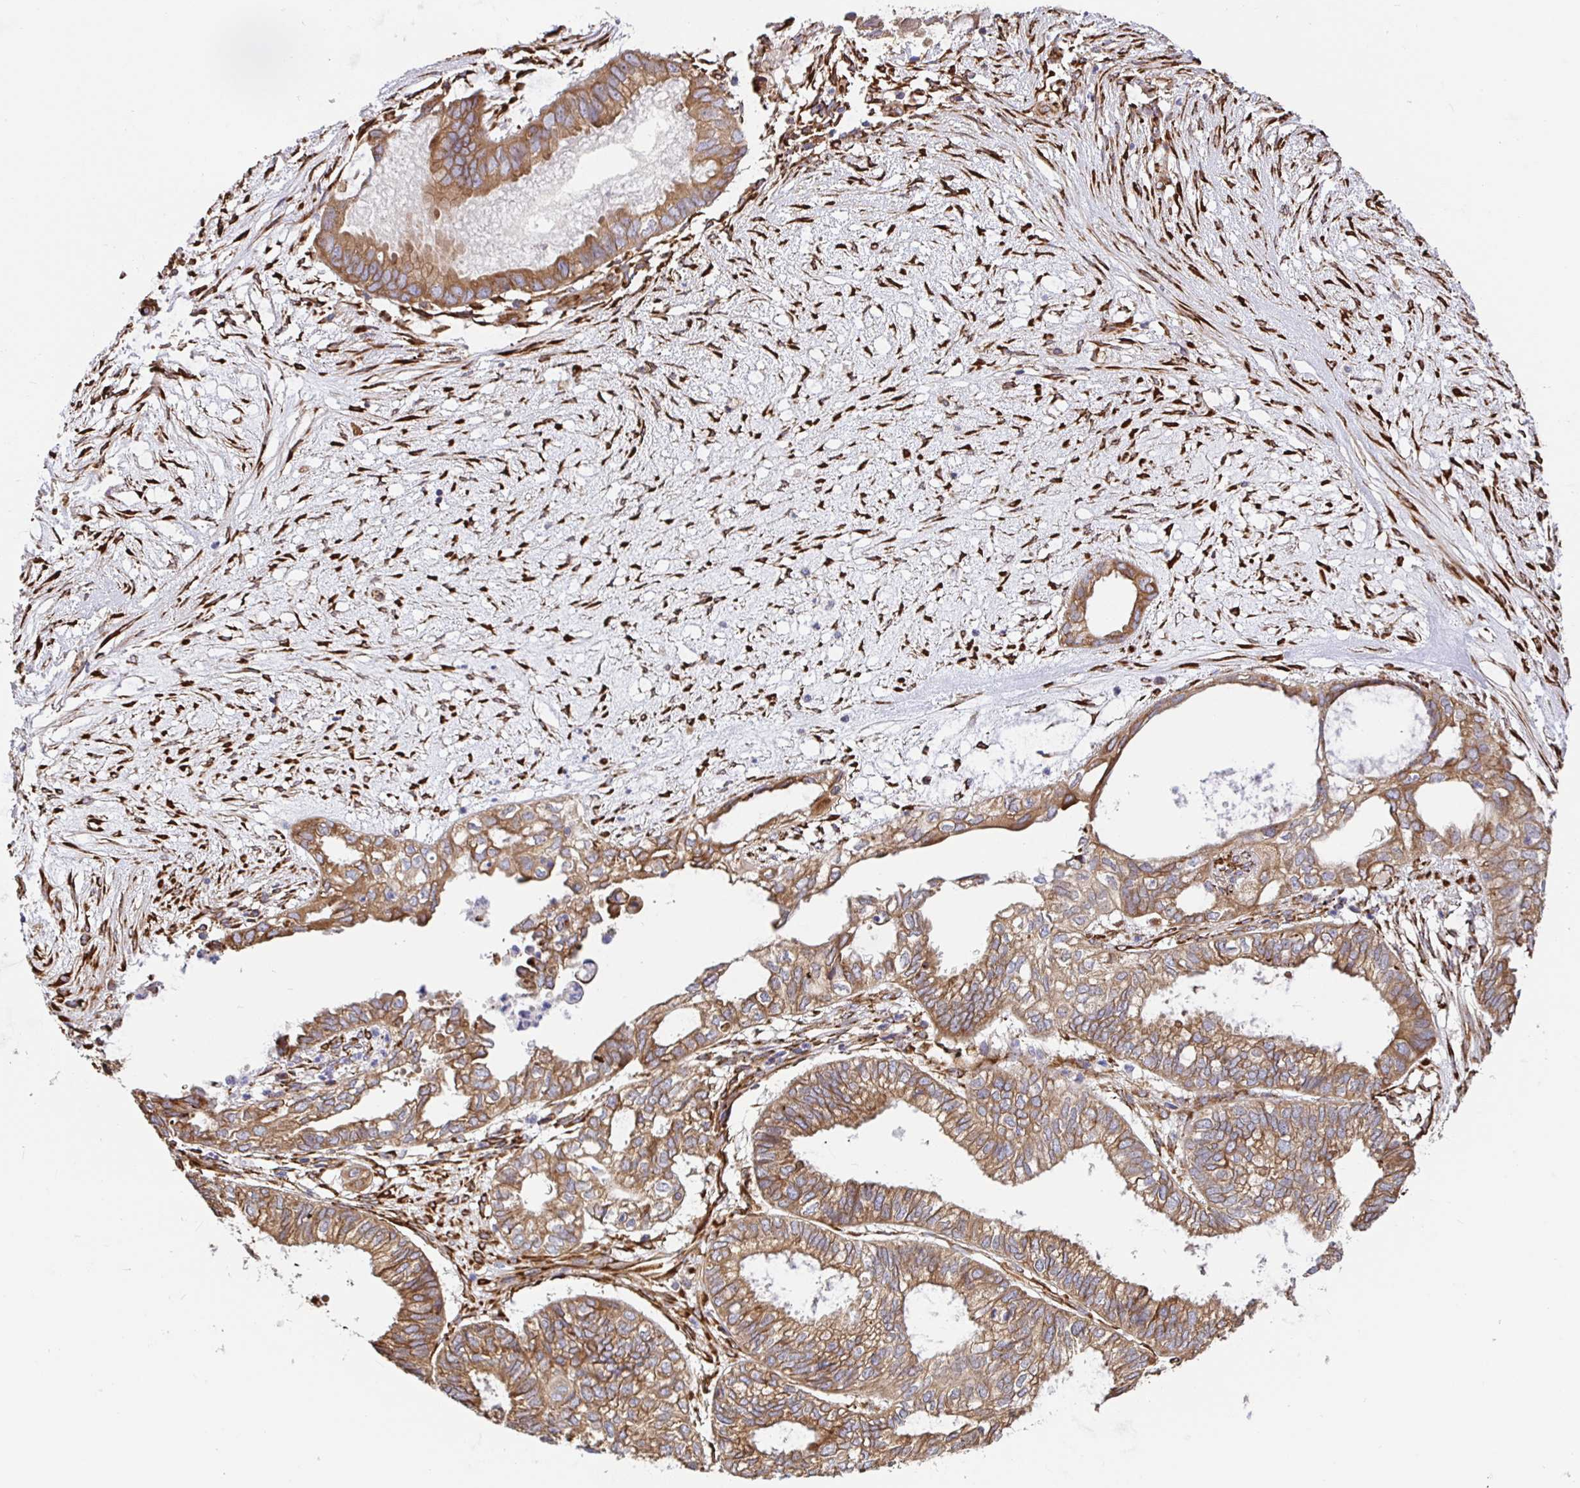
{"staining": {"intensity": "moderate", "quantity": ">75%", "location": "cytoplasmic/membranous"}, "tissue": "ovarian cancer", "cell_type": "Tumor cells", "image_type": "cancer", "snomed": [{"axis": "morphology", "description": "Carcinoma, endometroid"}, {"axis": "topography", "description": "Ovary"}], "caption": "Protein positivity by IHC shows moderate cytoplasmic/membranous positivity in approximately >75% of tumor cells in ovarian cancer (endometroid carcinoma).", "gene": "MAOA", "patient": {"sex": "female", "age": 64}}